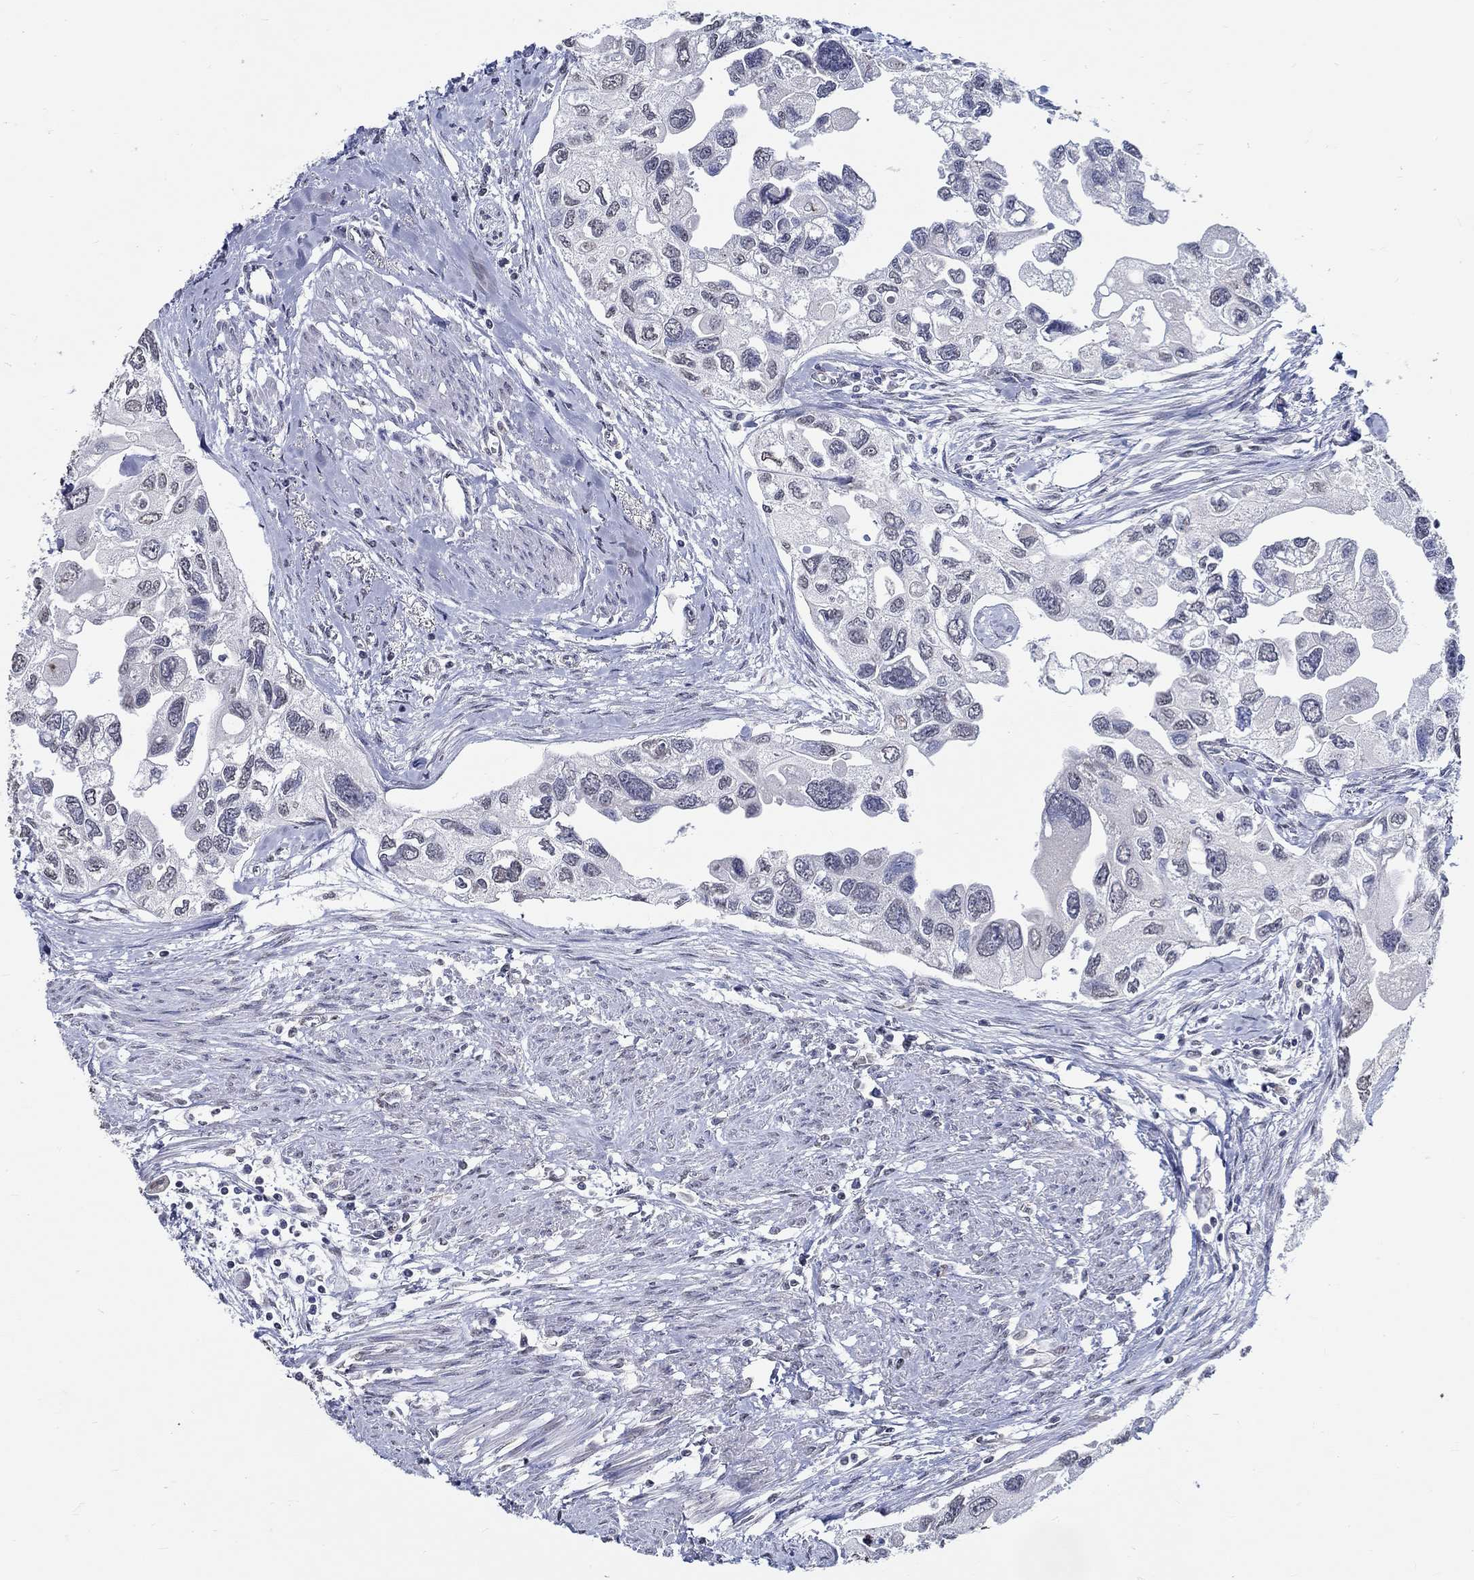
{"staining": {"intensity": "negative", "quantity": "none", "location": "none"}, "tissue": "urothelial cancer", "cell_type": "Tumor cells", "image_type": "cancer", "snomed": [{"axis": "morphology", "description": "Urothelial carcinoma, High grade"}, {"axis": "topography", "description": "Urinary bladder"}], "caption": "Protein analysis of urothelial cancer demonstrates no significant expression in tumor cells.", "gene": "PDE1B", "patient": {"sex": "male", "age": 59}}